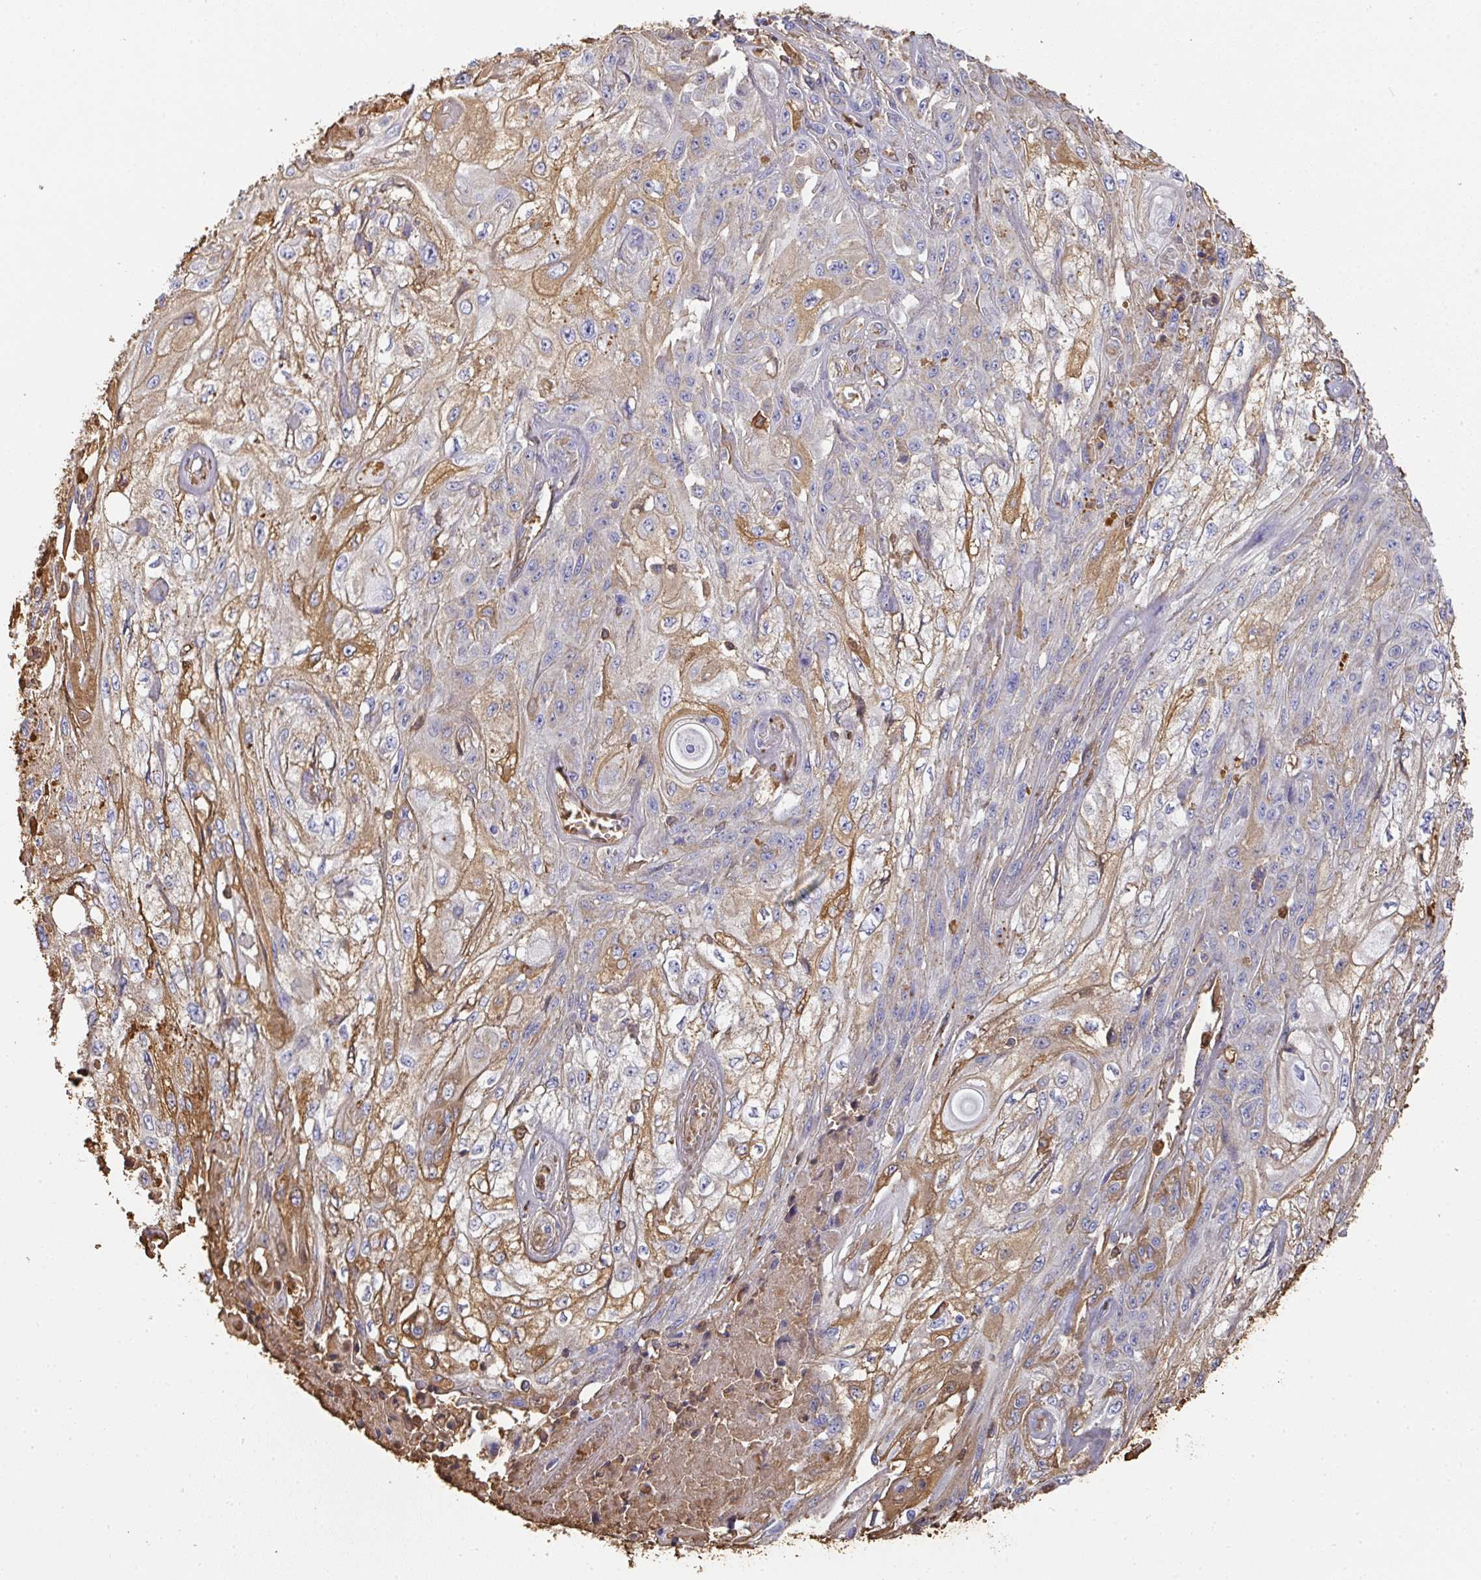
{"staining": {"intensity": "moderate", "quantity": "25%-75%", "location": "cytoplasmic/membranous"}, "tissue": "skin cancer", "cell_type": "Tumor cells", "image_type": "cancer", "snomed": [{"axis": "morphology", "description": "Squamous cell carcinoma, NOS"}, {"axis": "morphology", "description": "Squamous cell carcinoma, metastatic, NOS"}, {"axis": "topography", "description": "Skin"}, {"axis": "topography", "description": "Lymph node"}], "caption": "An image showing moderate cytoplasmic/membranous staining in approximately 25%-75% of tumor cells in skin cancer, as visualized by brown immunohistochemical staining.", "gene": "ALB", "patient": {"sex": "male", "age": 75}}